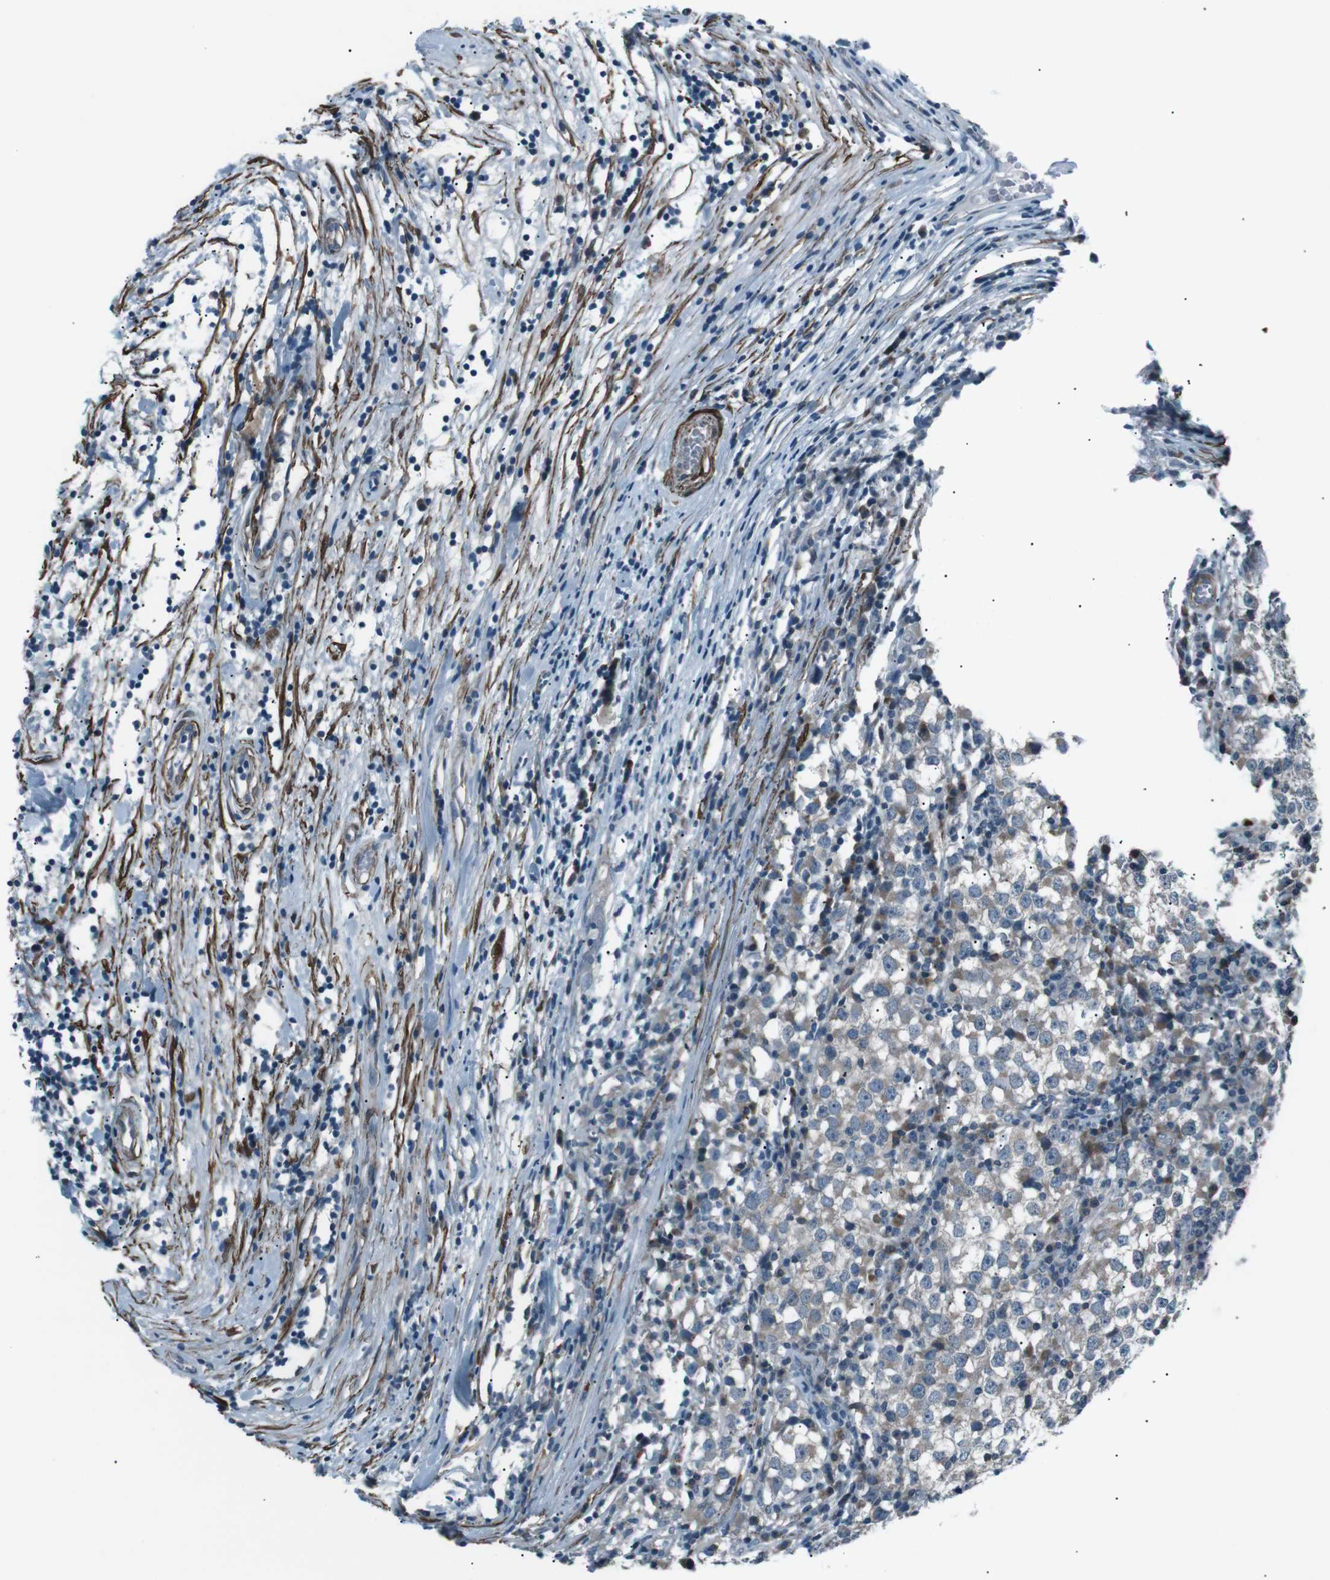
{"staining": {"intensity": "moderate", "quantity": "<25%", "location": "cytoplasmic/membranous"}, "tissue": "testis cancer", "cell_type": "Tumor cells", "image_type": "cancer", "snomed": [{"axis": "morphology", "description": "Seminoma, NOS"}, {"axis": "topography", "description": "Testis"}], "caption": "Testis seminoma was stained to show a protein in brown. There is low levels of moderate cytoplasmic/membranous expression in about <25% of tumor cells.", "gene": "PDLIM5", "patient": {"sex": "male", "age": 65}}